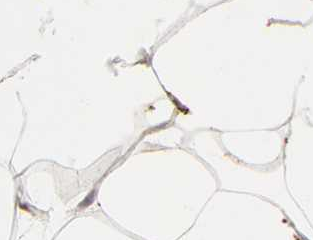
{"staining": {"intensity": "moderate", "quantity": ">75%", "location": "cytoplasmic/membranous"}, "tissue": "adipose tissue", "cell_type": "Adipocytes", "image_type": "normal", "snomed": [{"axis": "morphology", "description": "Normal tissue, NOS"}, {"axis": "morphology", "description": "Duct carcinoma"}, {"axis": "topography", "description": "Breast"}, {"axis": "topography", "description": "Adipose tissue"}], "caption": "Adipose tissue stained with DAB immunohistochemistry shows medium levels of moderate cytoplasmic/membranous expression in about >75% of adipocytes. Using DAB (brown) and hematoxylin (blue) stains, captured at high magnification using brightfield microscopy.", "gene": "PSAP", "patient": {"sex": "female", "age": 37}}